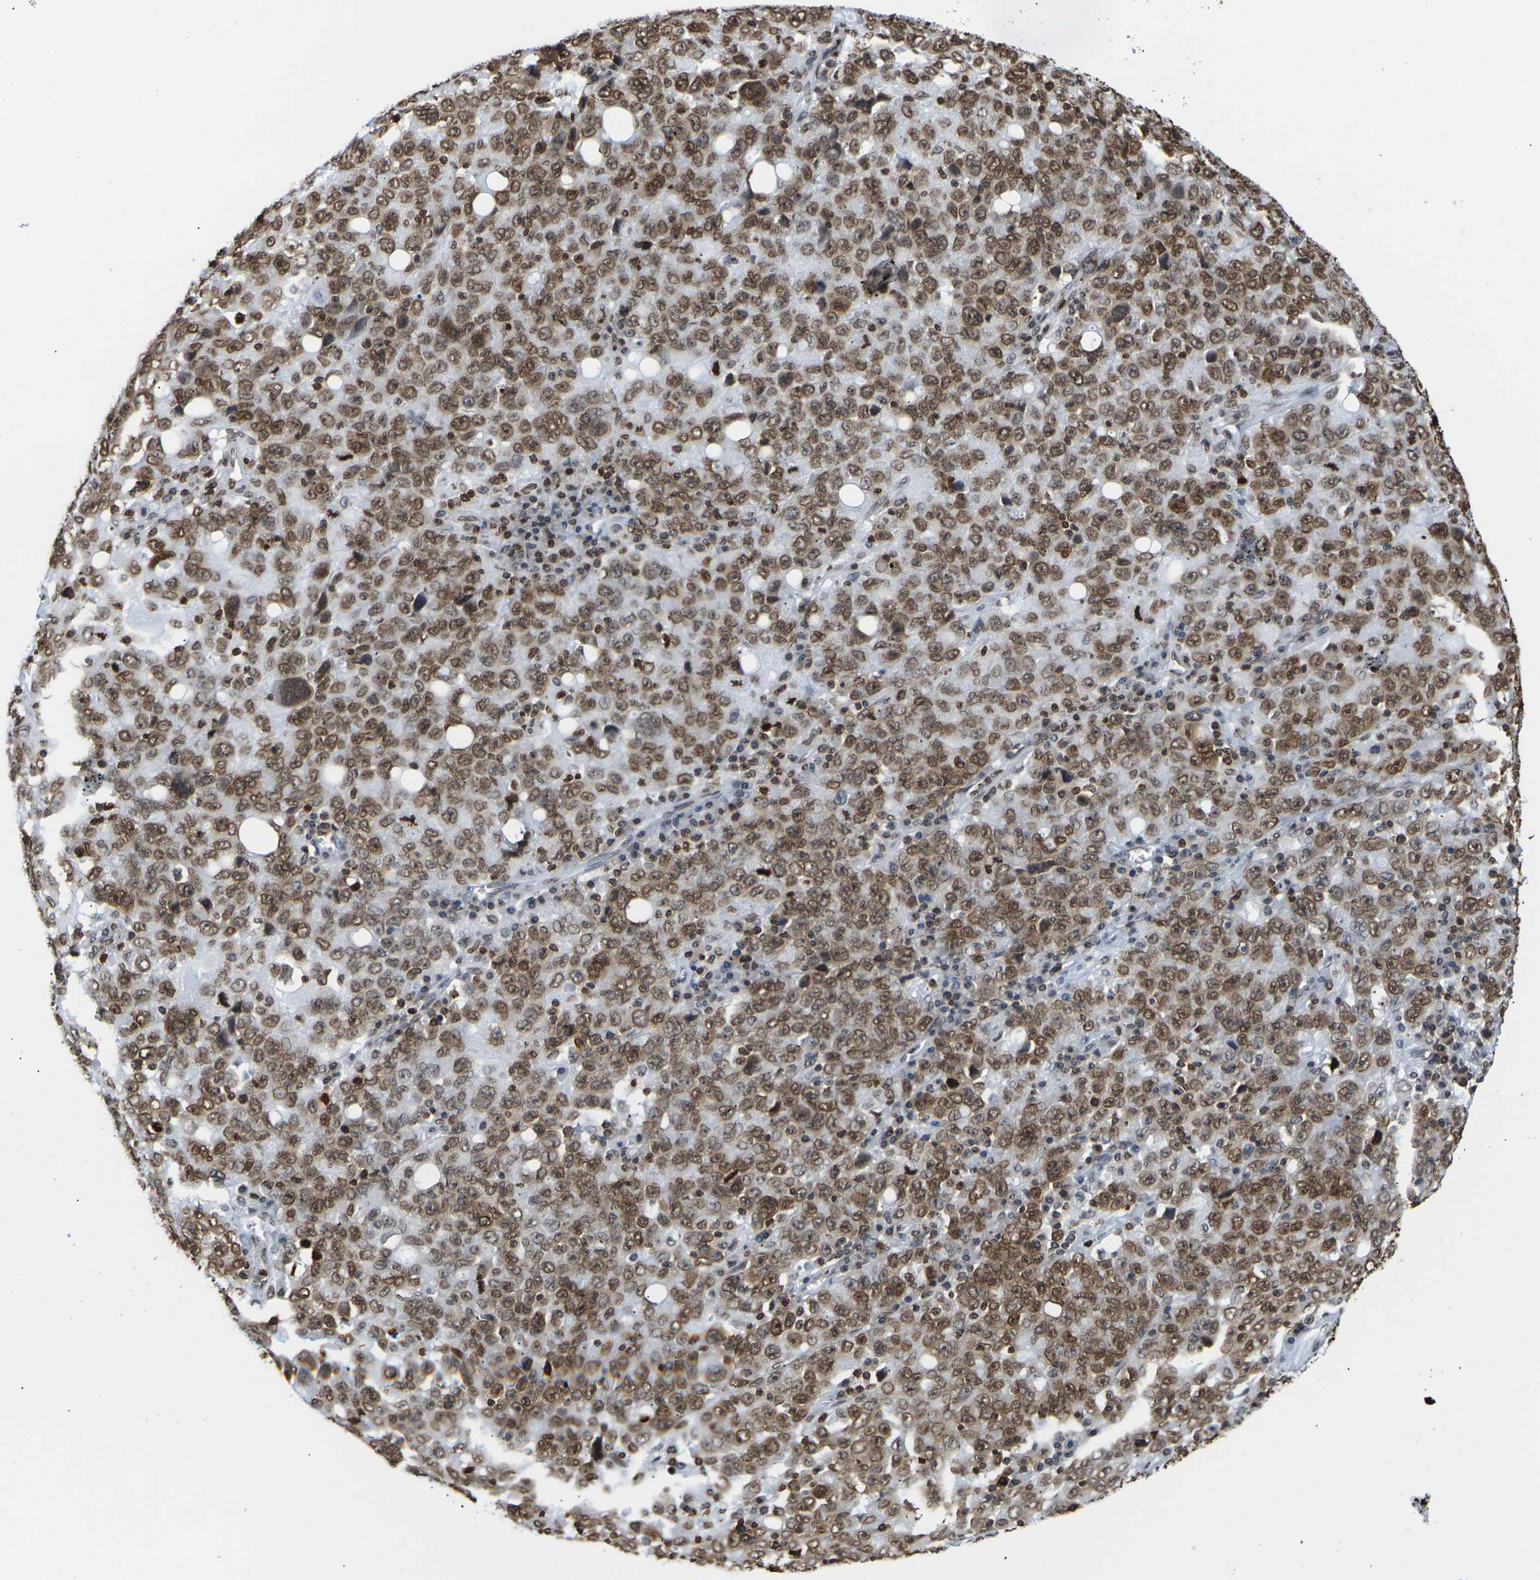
{"staining": {"intensity": "moderate", "quantity": ">75%", "location": "cytoplasmic/membranous,nuclear"}, "tissue": "ovarian cancer", "cell_type": "Tumor cells", "image_type": "cancer", "snomed": [{"axis": "morphology", "description": "Carcinoma, endometroid"}, {"axis": "topography", "description": "Ovary"}], "caption": "Brown immunohistochemical staining in human ovarian cancer shows moderate cytoplasmic/membranous and nuclear expression in approximately >75% of tumor cells.", "gene": "H2AC21", "patient": {"sex": "female", "age": 62}}